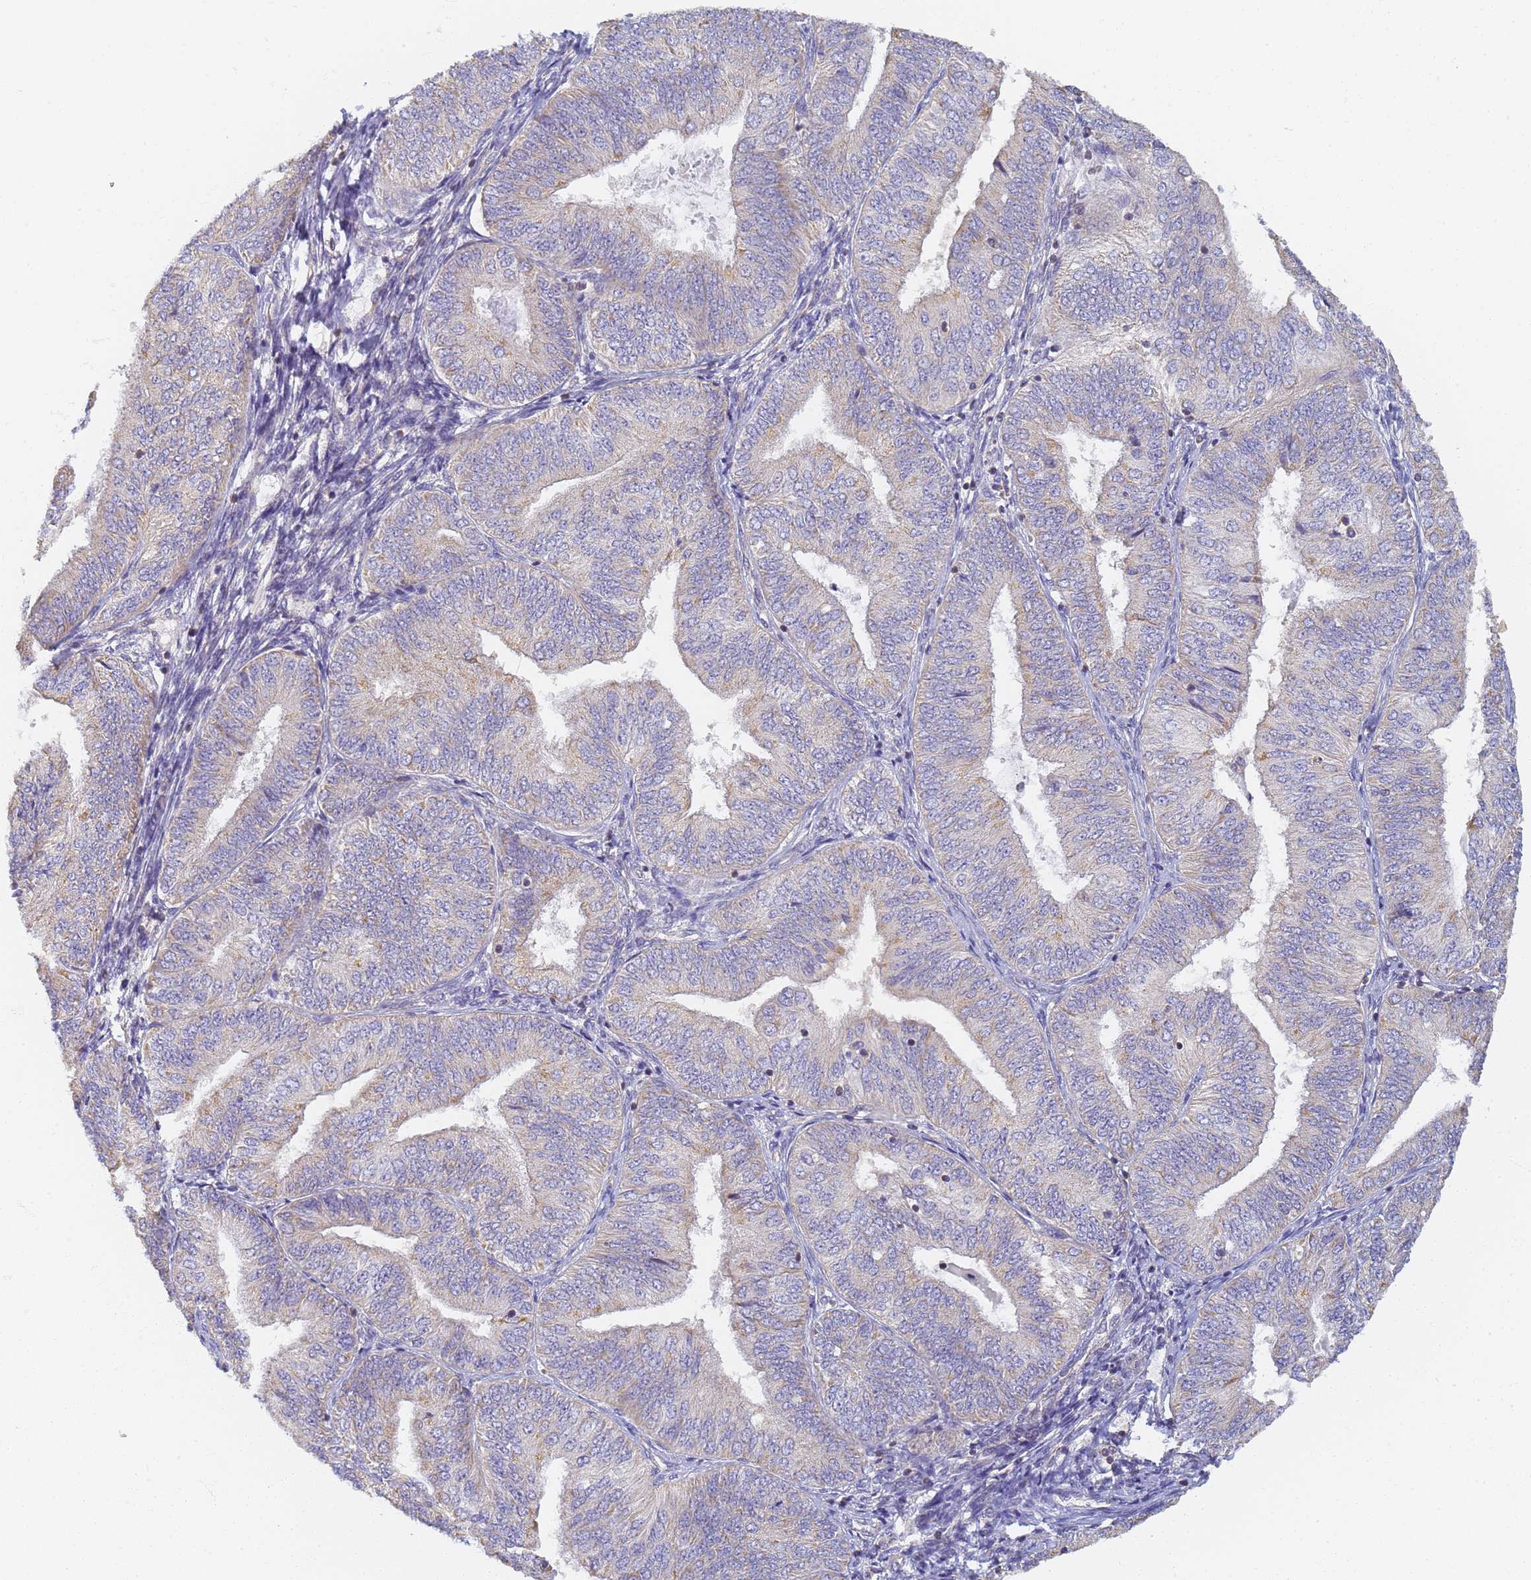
{"staining": {"intensity": "moderate", "quantity": "25%-75%", "location": "cytoplasmic/membranous"}, "tissue": "endometrial cancer", "cell_type": "Tumor cells", "image_type": "cancer", "snomed": [{"axis": "morphology", "description": "Adenocarcinoma, NOS"}, {"axis": "topography", "description": "Endometrium"}], "caption": "Immunohistochemistry of human adenocarcinoma (endometrial) shows medium levels of moderate cytoplasmic/membranous expression in about 25%-75% of tumor cells.", "gene": "UTP23", "patient": {"sex": "female", "age": 58}}